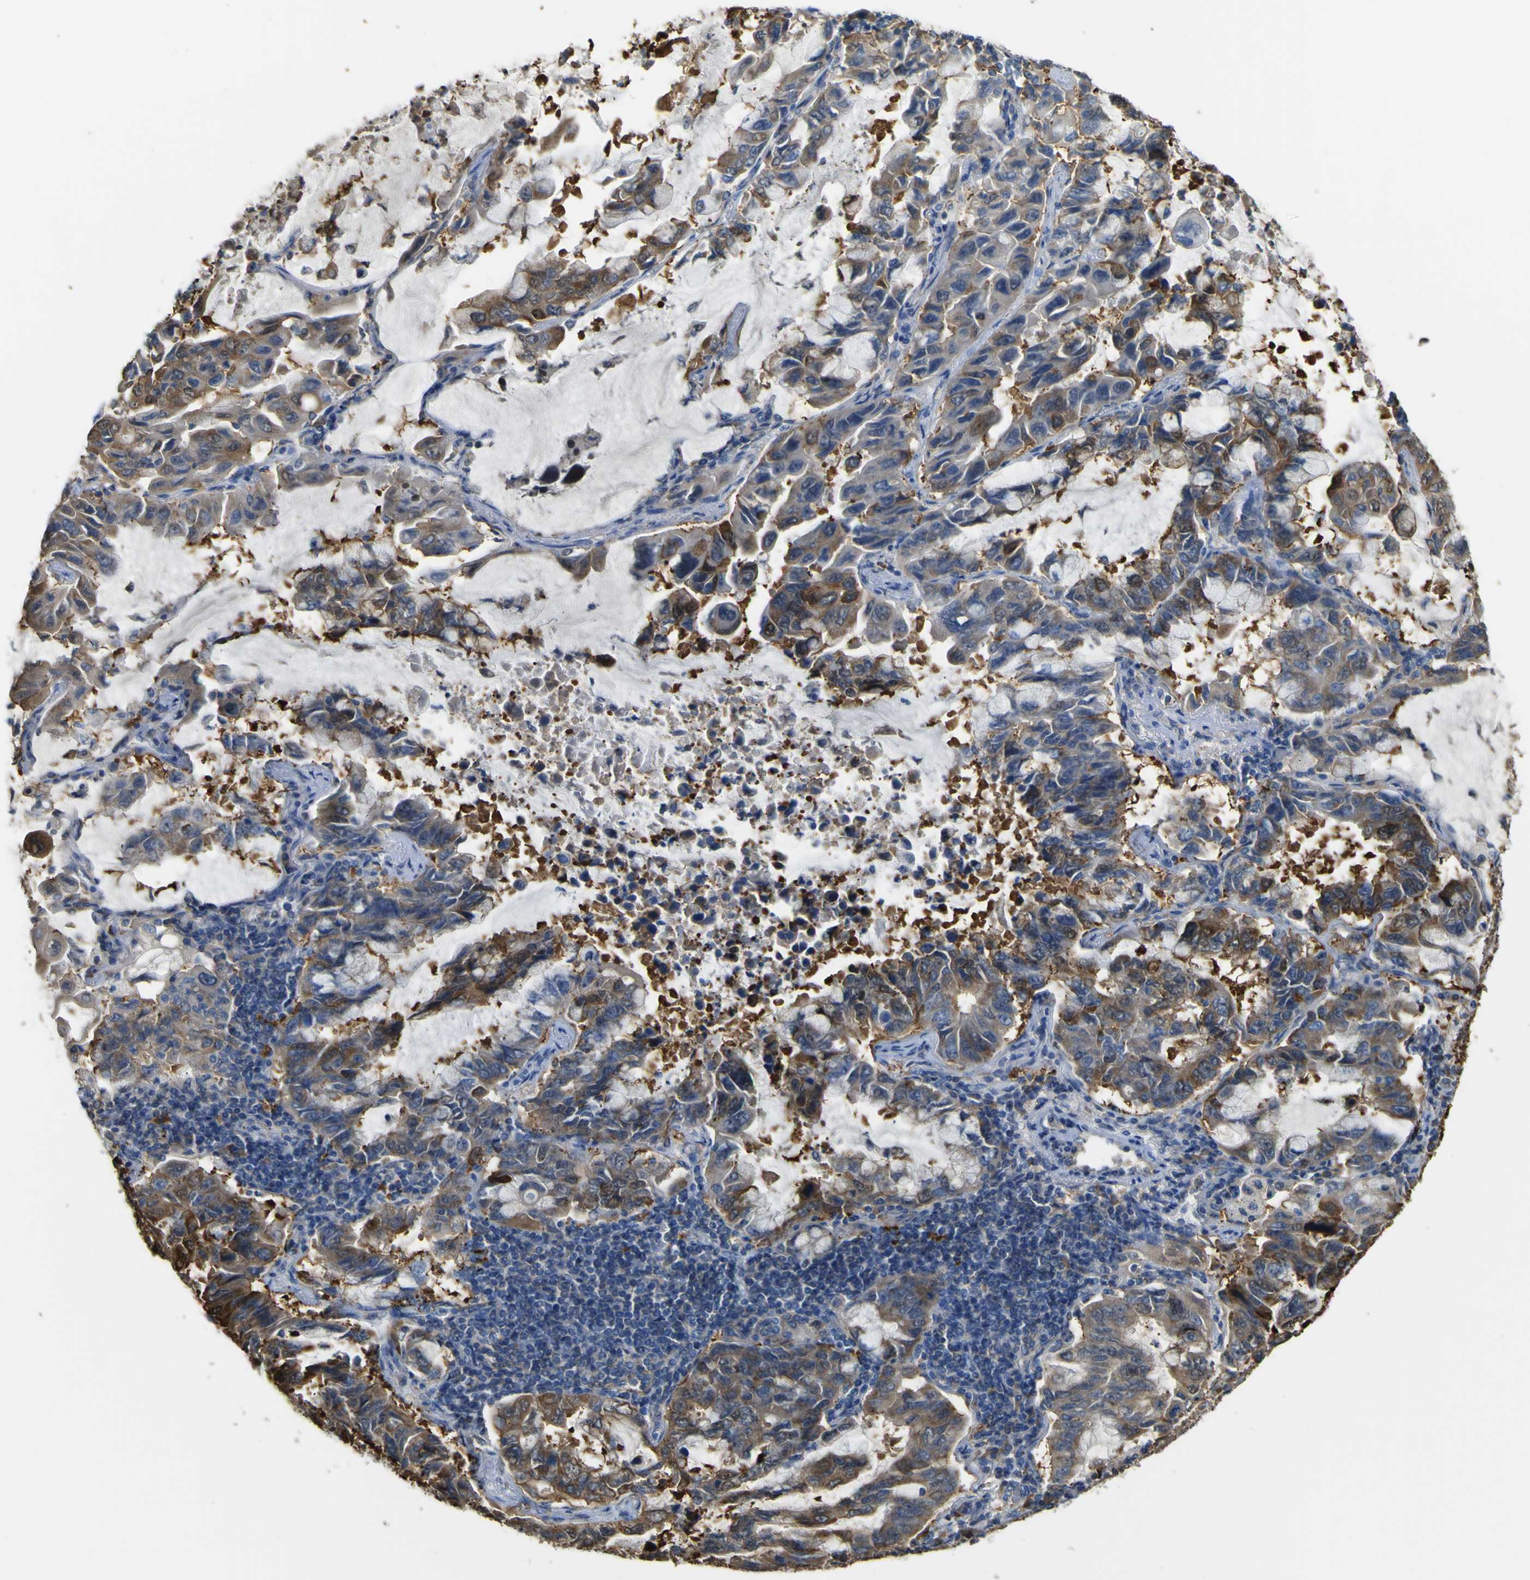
{"staining": {"intensity": "moderate", "quantity": ">75%", "location": "cytoplasmic/membranous"}, "tissue": "lung cancer", "cell_type": "Tumor cells", "image_type": "cancer", "snomed": [{"axis": "morphology", "description": "Adenocarcinoma, NOS"}, {"axis": "topography", "description": "Lung"}], "caption": "This is a photomicrograph of immunohistochemistry (IHC) staining of lung adenocarcinoma, which shows moderate expression in the cytoplasmic/membranous of tumor cells.", "gene": "ABHD3", "patient": {"sex": "male", "age": 64}}